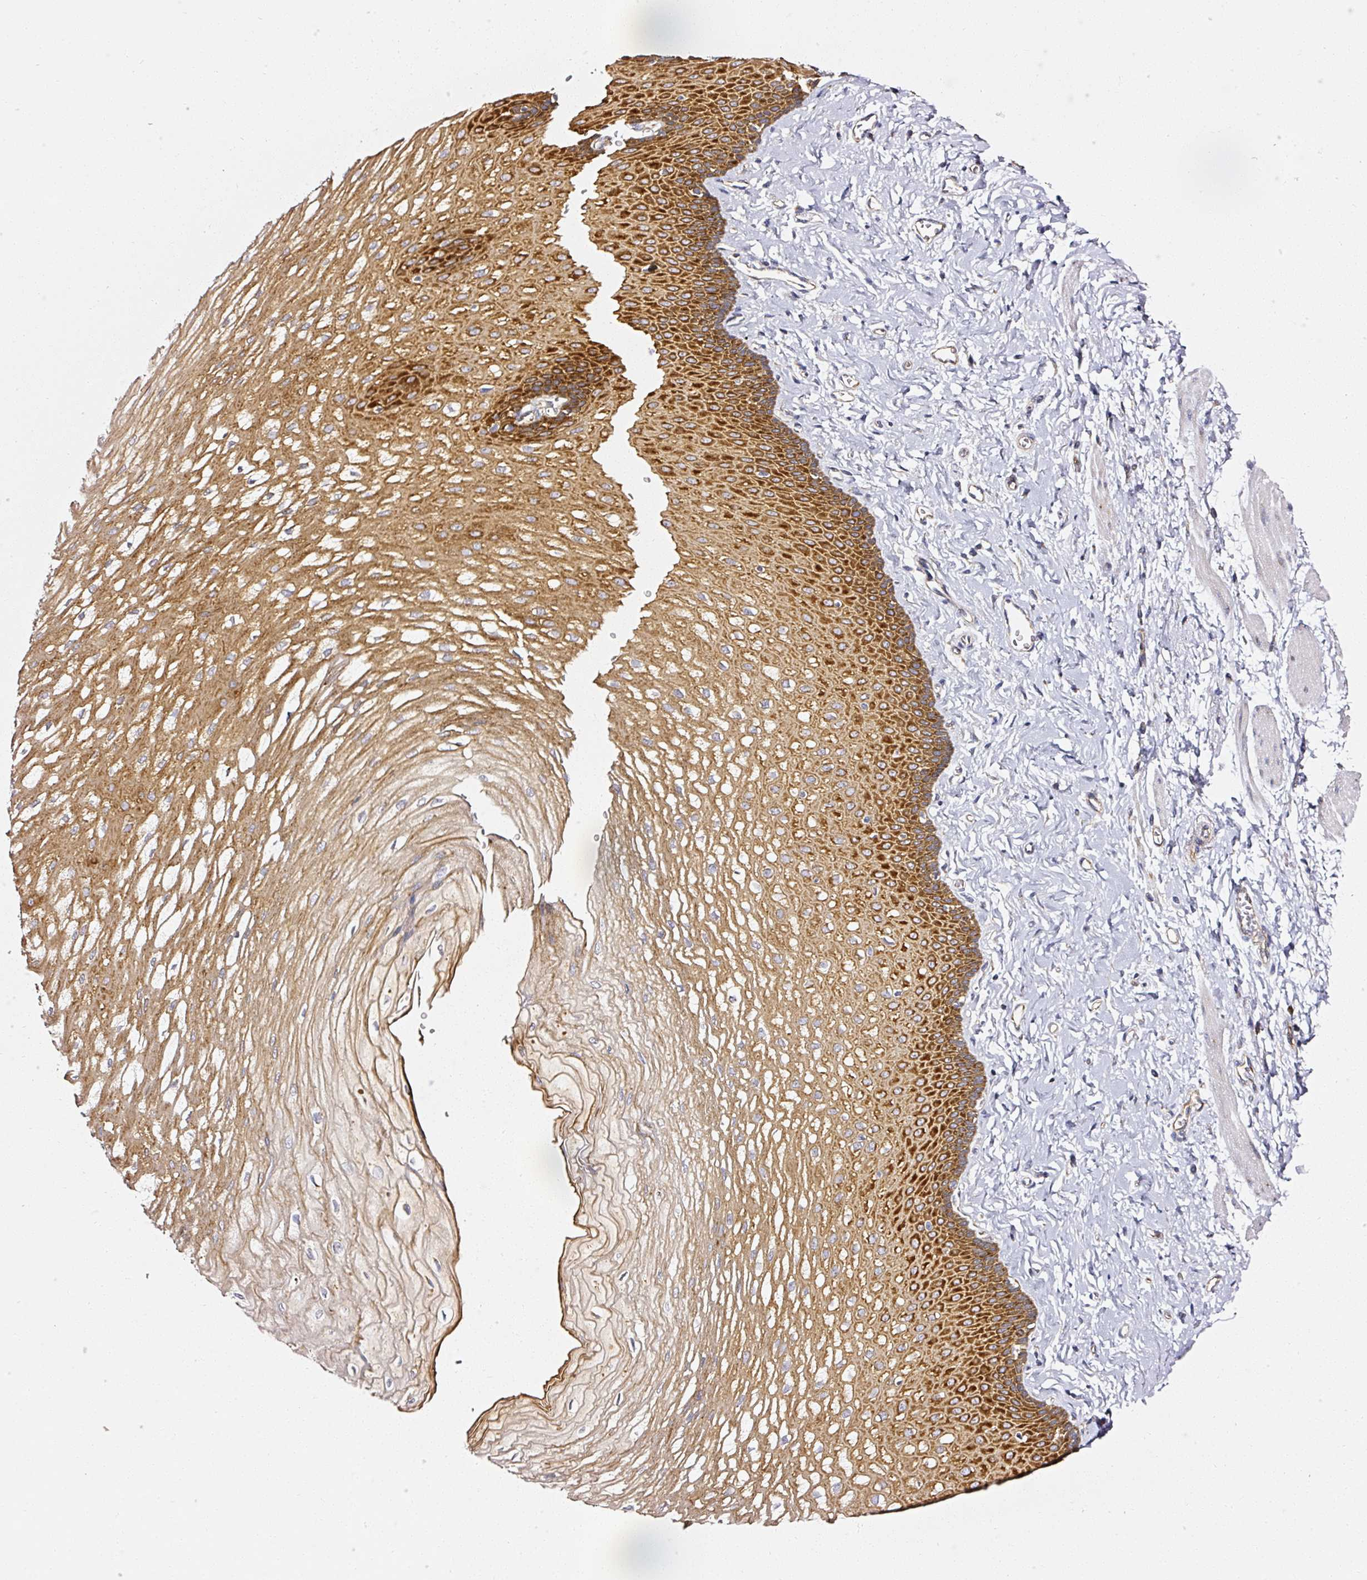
{"staining": {"intensity": "strong", "quantity": ">75%", "location": "cytoplasmic/membranous"}, "tissue": "esophagus", "cell_type": "Squamous epithelial cells", "image_type": "normal", "snomed": [{"axis": "morphology", "description": "Normal tissue, NOS"}, {"axis": "topography", "description": "Esophagus"}], "caption": "Immunohistochemistry (IHC) image of benign human esophagus stained for a protein (brown), which shows high levels of strong cytoplasmic/membranous positivity in approximately >75% of squamous epithelial cells.", "gene": "RPL10A", "patient": {"sex": "male", "age": 70}}